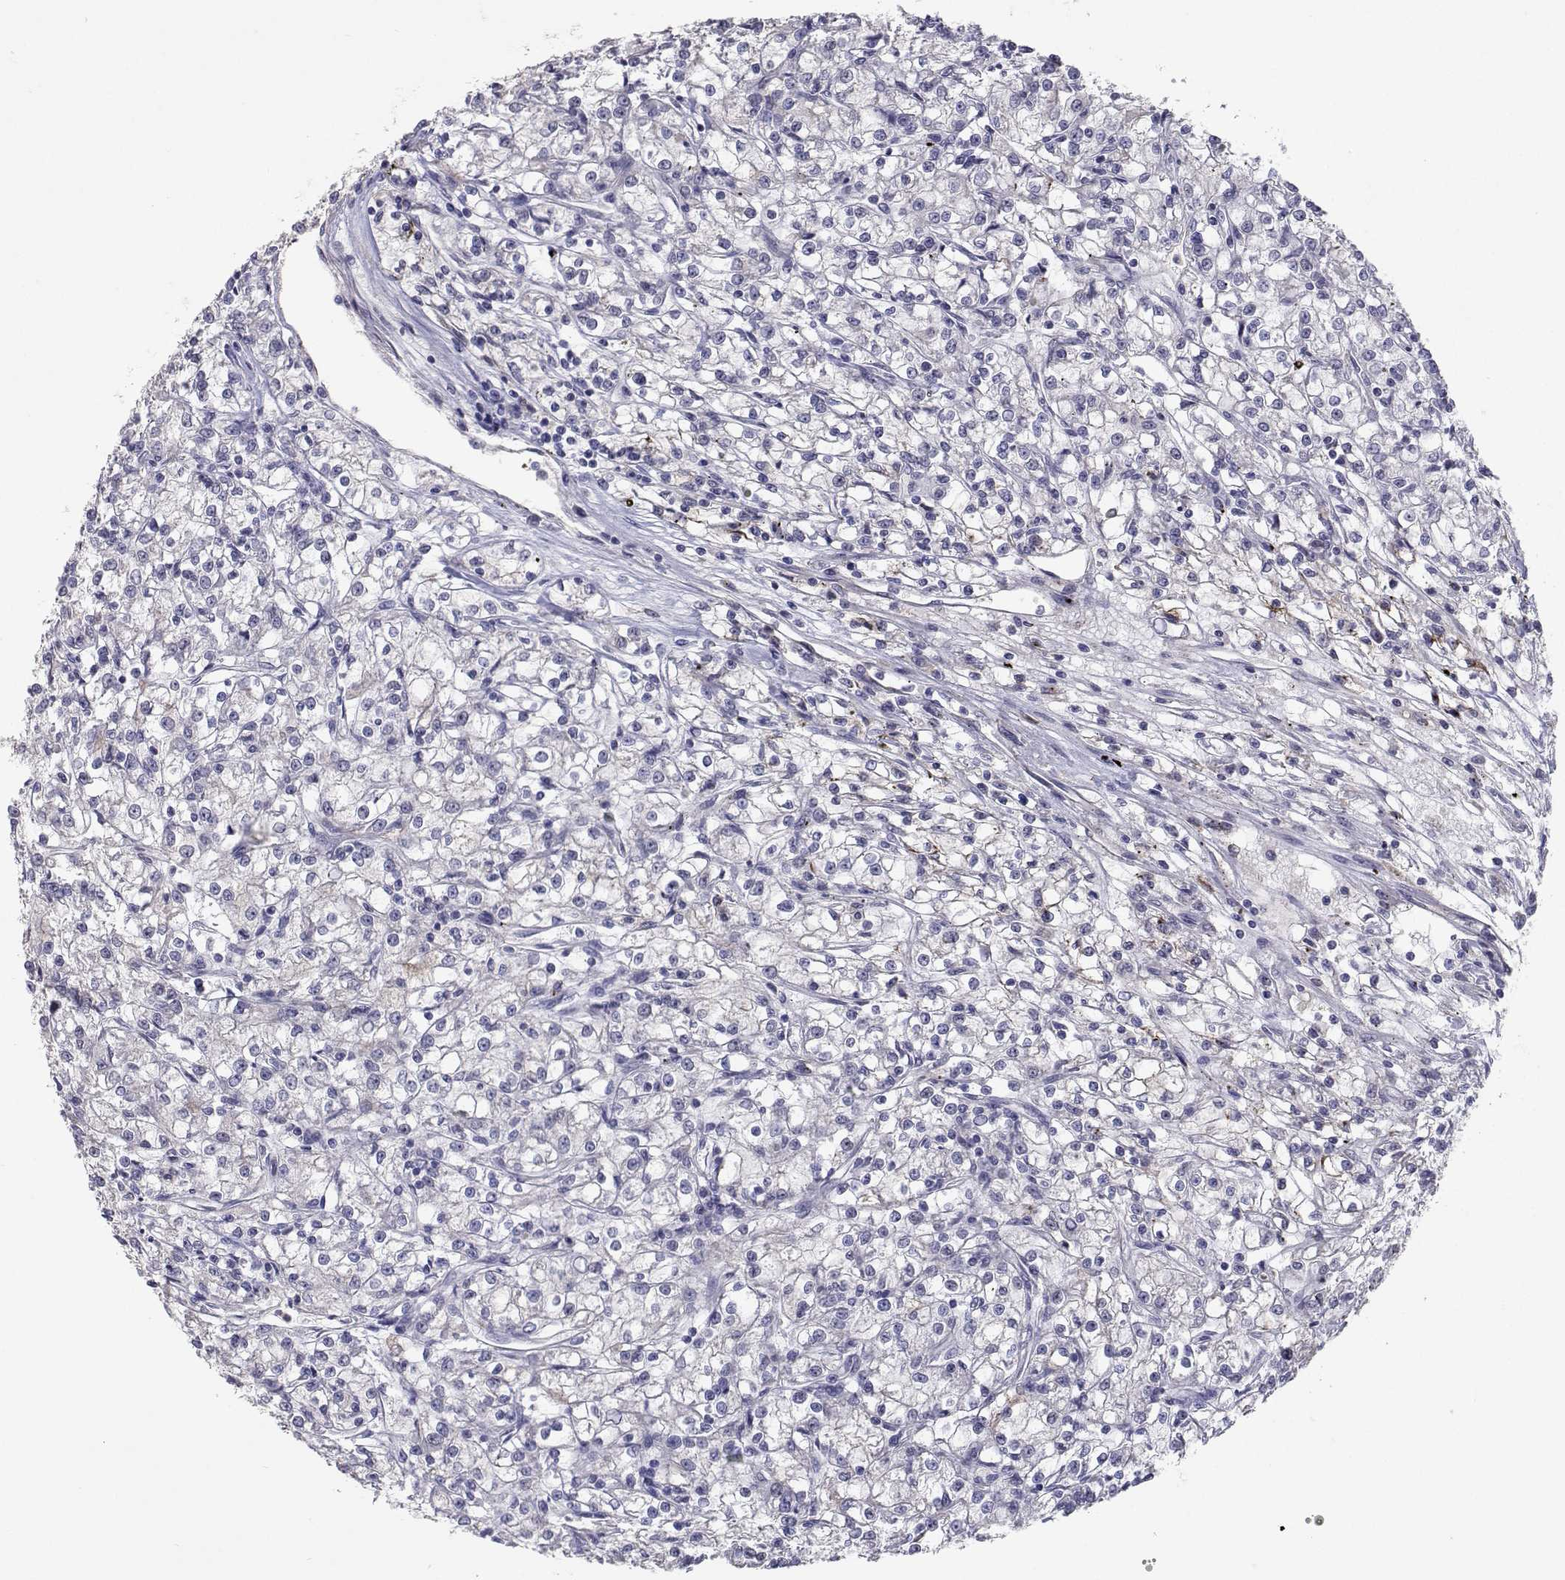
{"staining": {"intensity": "negative", "quantity": "none", "location": "none"}, "tissue": "renal cancer", "cell_type": "Tumor cells", "image_type": "cancer", "snomed": [{"axis": "morphology", "description": "Adenocarcinoma, NOS"}, {"axis": "topography", "description": "Kidney"}], "caption": "A photomicrograph of renal adenocarcinoma stained for a protein displays no brown staining in tumor cells.", "gene": "RBPJL", "patient": {"sex": "female", "age": 59}}